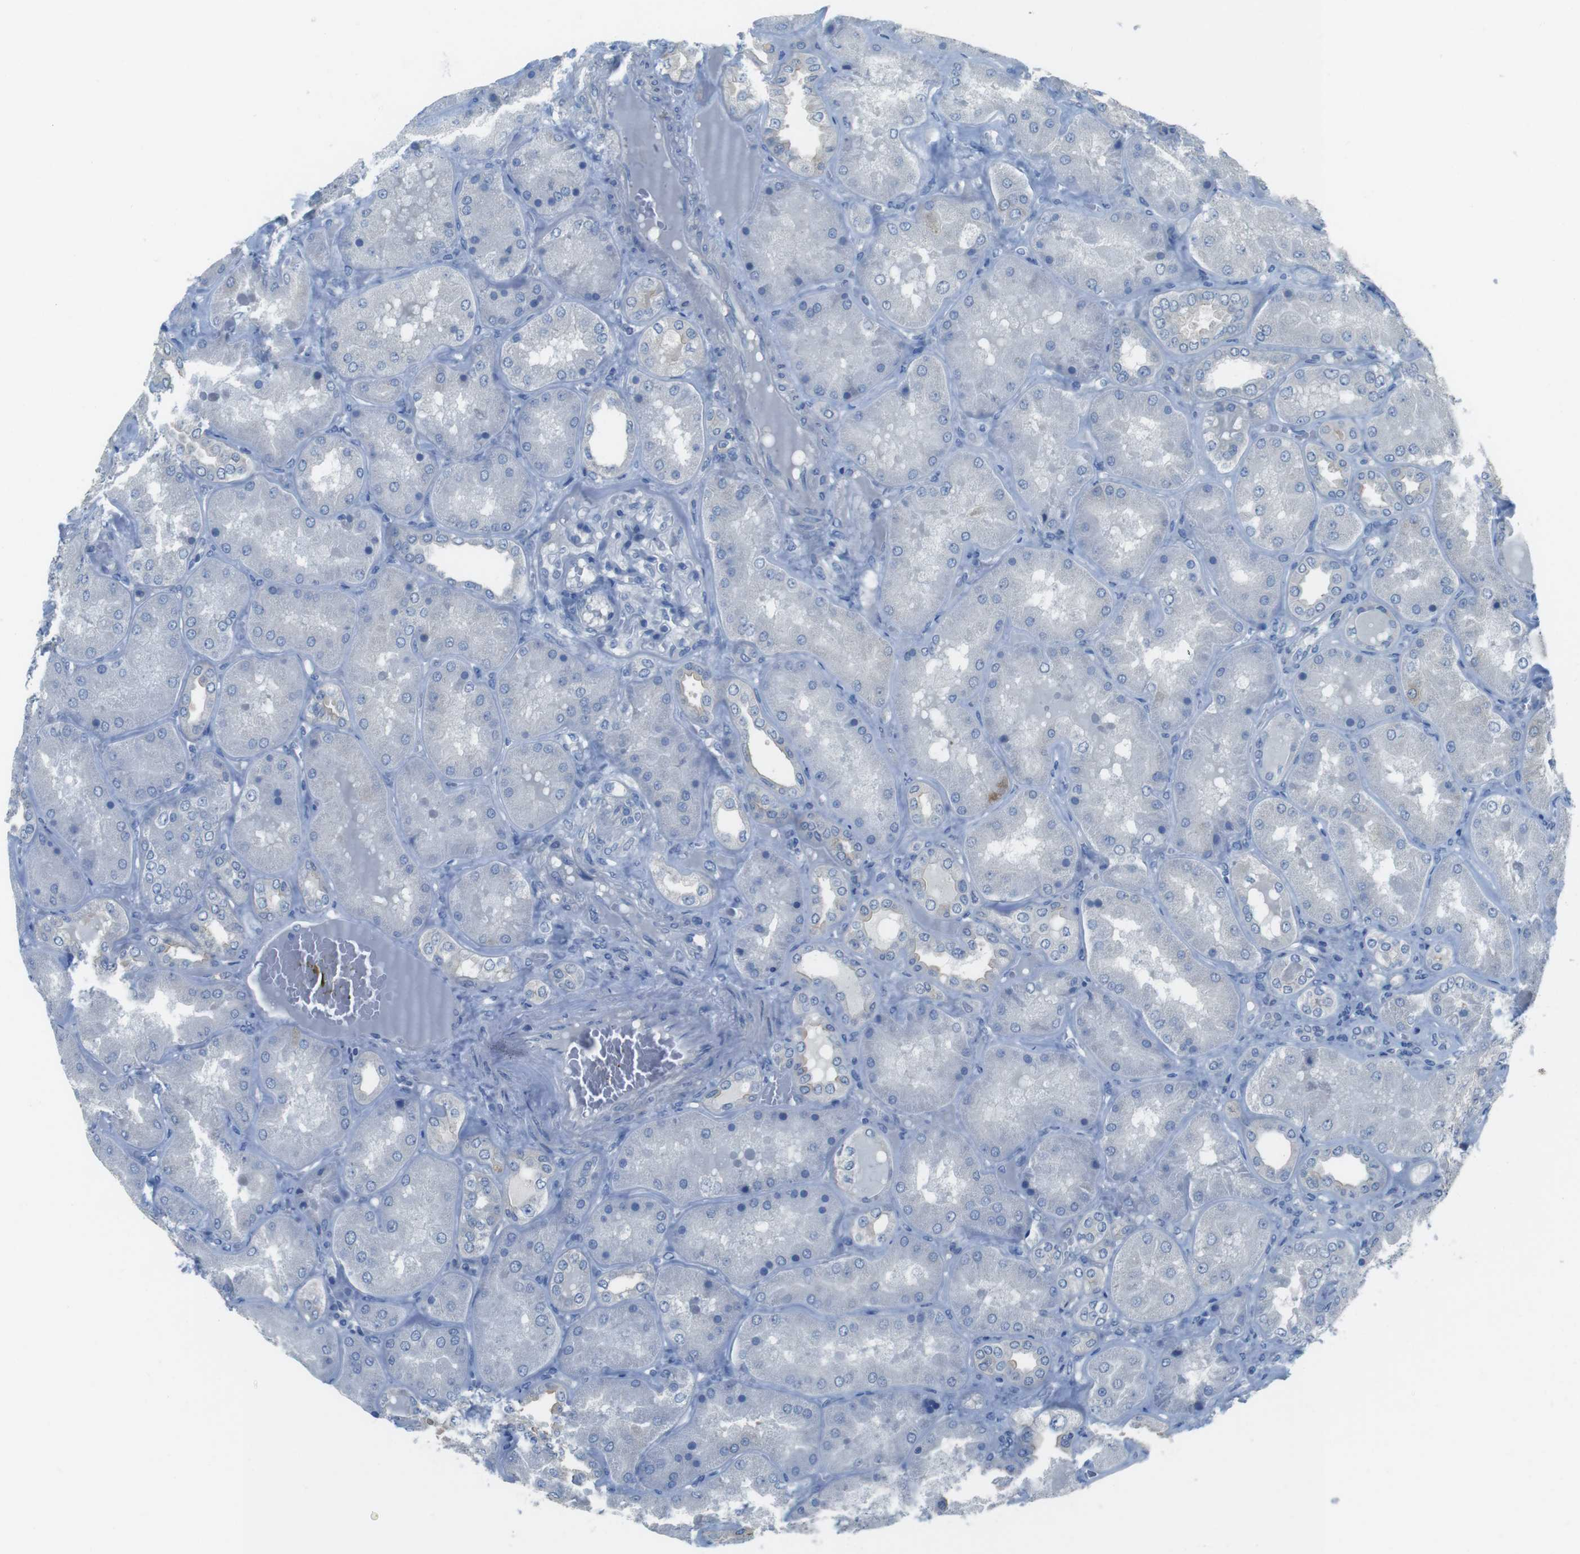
{"staining": {"intensity": "negative", "quantity": "none", "location": "none"}, "tissue": "kidney", "cell_type": "Cells in glomeruli", "image_type": "normal", "snomed": [{"axis": "morphology", "description": "Normal tissue, NOS"}, {"axis": "topography", "description": "Kidney"}], "caption": "Immunohistochemistry photomicrograph of normal kidney: kidney stained with DAB displays no significant protein positivity in cells in glomeruli. (Immunohistochemistry (ihc), brightfield microscopy, high magnification).", "gene": "CYP2C19", "patient": {"sex": "female", "age": 56}}